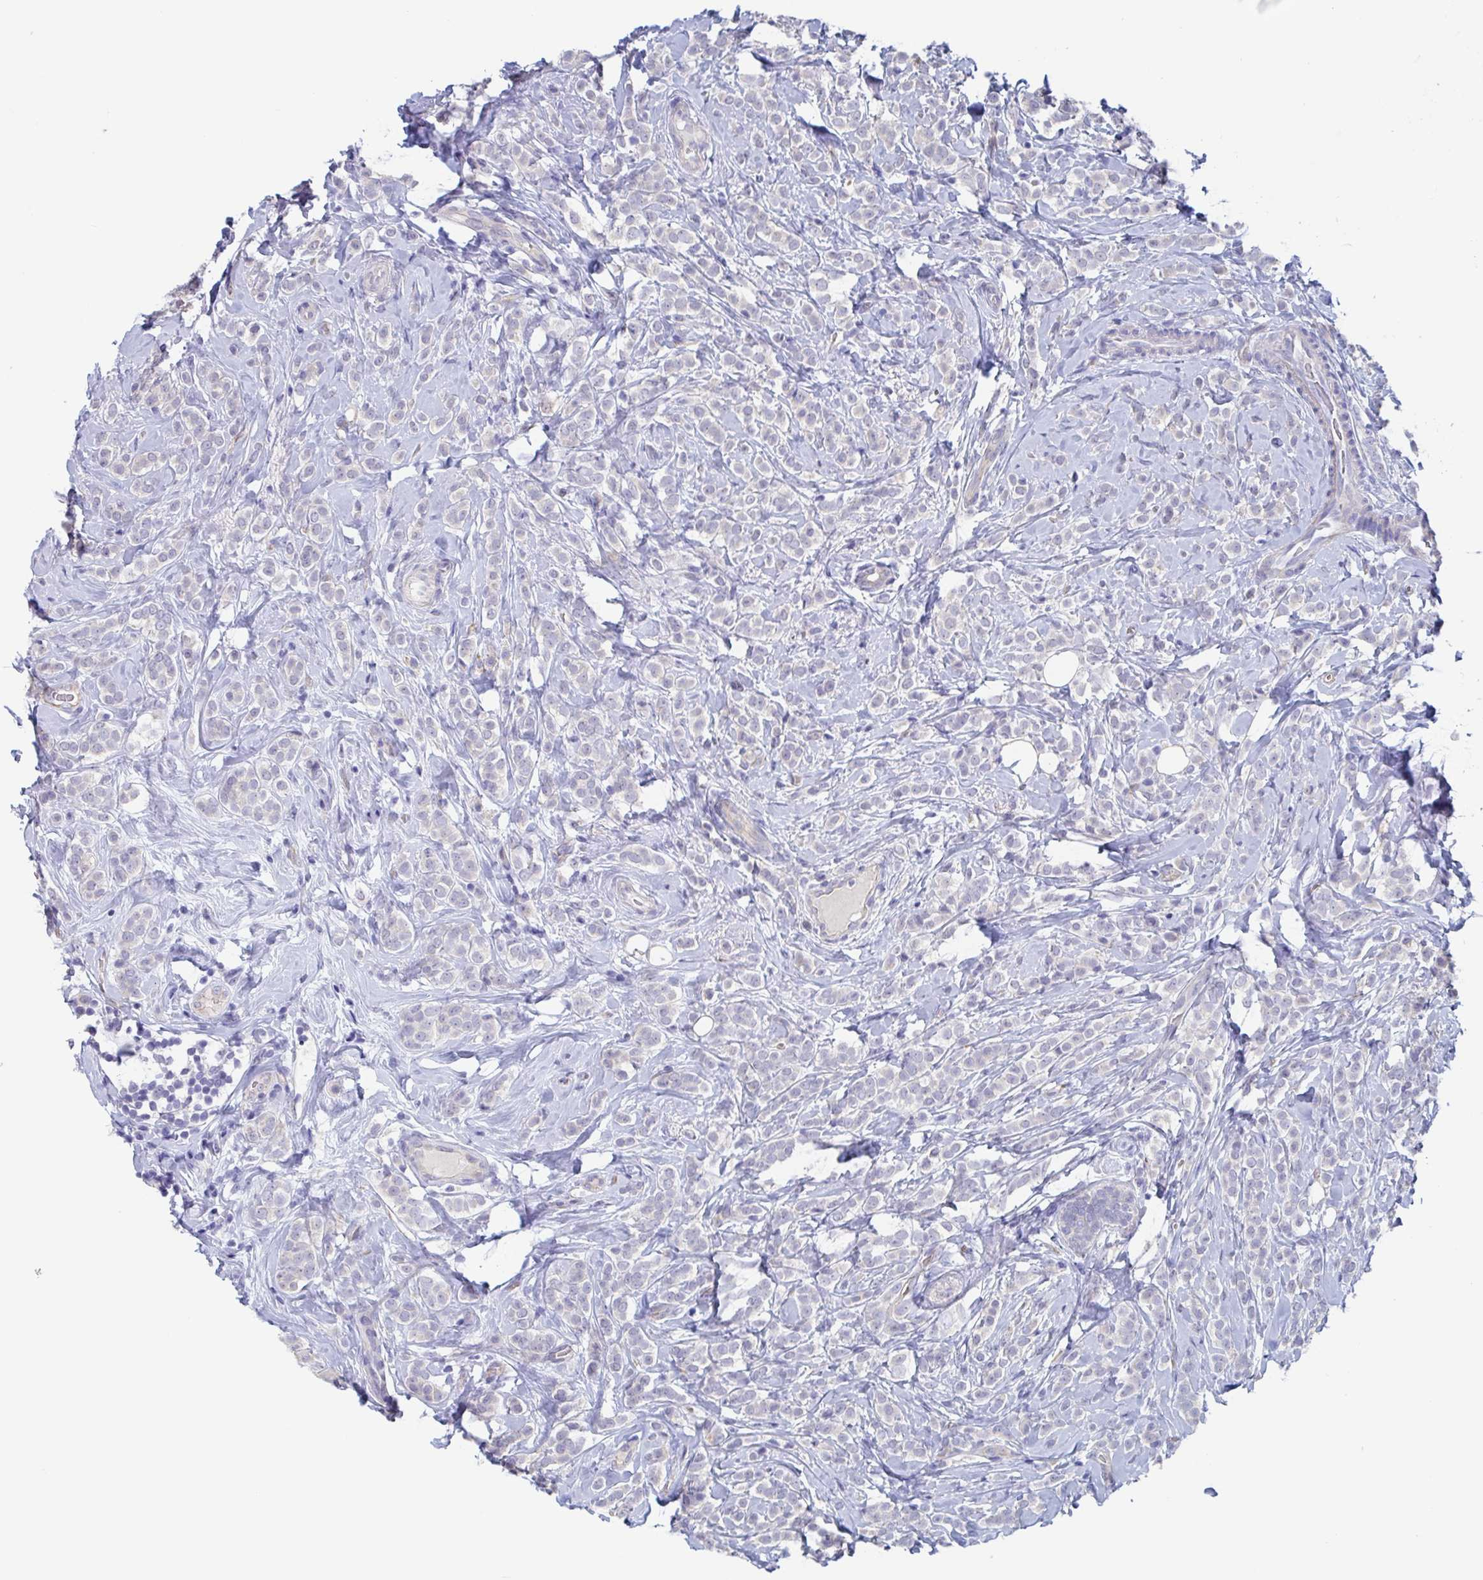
{"staining": {"intensity": "negative", "quantity": "none", "location": "none"}, "tissue": "breast cancer", "cell_type": "Tumor cells", "image_type": "cancer", "snomed": [{"axis": "morphology", "description": "Lobular carcinoma"}, {"axis": "topography", "description": "Breast"}], "caption": "This is a micrograph of immunohistochemistry staining of breast lobular carcinoma, which shows no staining in tumor cells.", "gene": "ST14", "patient": {"sex": "female", "age": 49}}